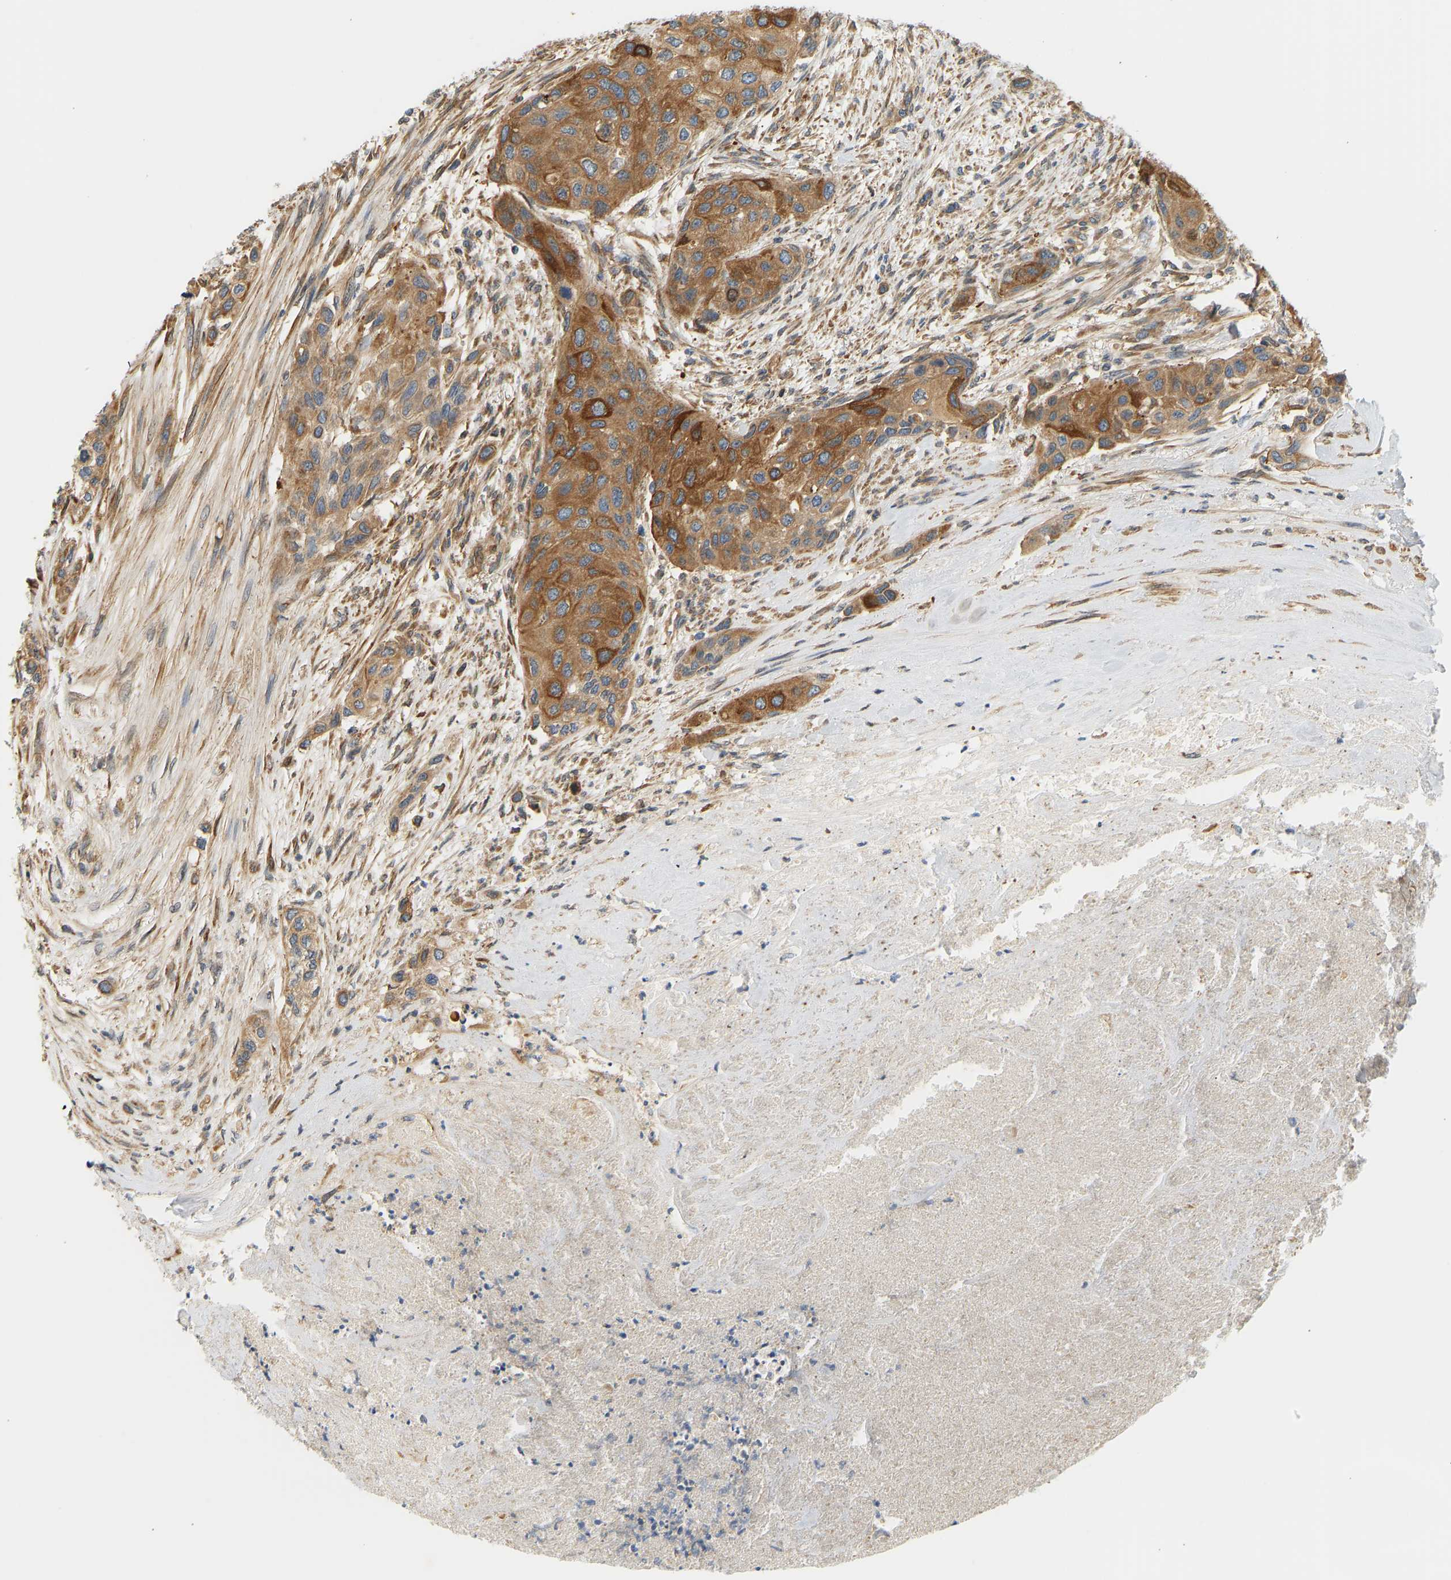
{"staining": {"intensity": "moderate", "quantity": ">75%", "location": "cytoplasmic/membranous"}, "tissue": "urothelial cancer", "cell_type": "Tumor cells", "image_type": "cancer", "snomed": [{"axis": "morphology", "description": "Urothelial carcinoma, High grade"}, {"axis": "topography", "description": "Urinary bladder"}], "caption": "Immunohistochemical staining of urothelial carcinoma (high-grade) displays medium levels of moderate cytoplasmic/membranous protein positivity in approximately >75% of tumor cells.", "gene": "CEP57", "patient": {"sex": "female", "age": 56}}